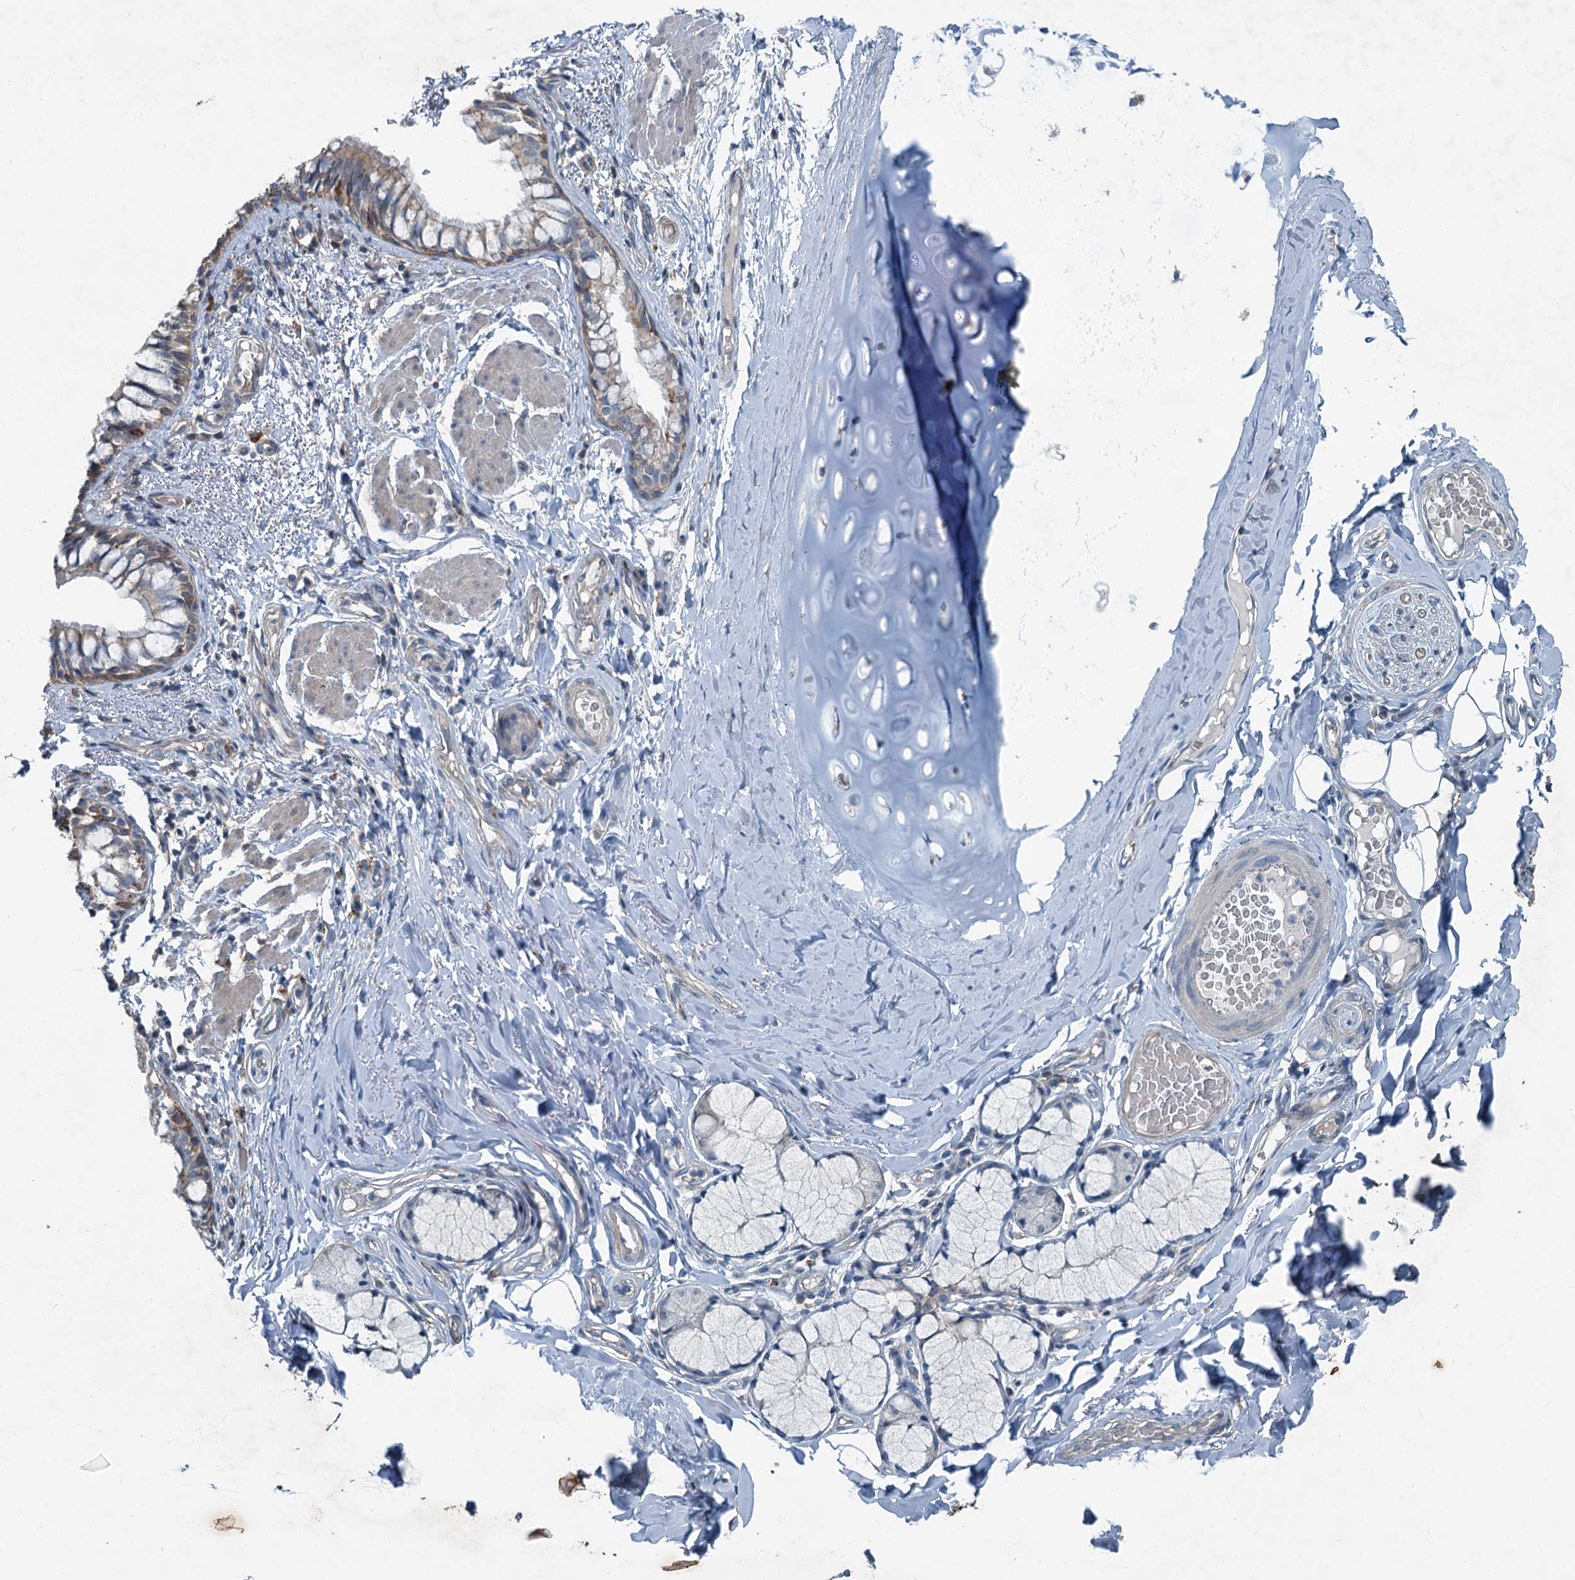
{"staining": {"intensity": "moderate", "quantity": "25%-75%", "location": "cytoplasmic/membranous"}, "tissue": "bronchus", "cell_type": "Respiratory epithelial cells", "image_type": "normal", "snomed": [{"axis": "morphology", "description": "Normal tissue, NOS"}, {"axis": "topography", "description": "Cartilage tissue"}, {"axis": "topography", "description": "Bronchus"}], "caption": "Normal bronchus exhibits moderate cytoplasmic/membranous positivity in about 25%-75% of respiratory epithelial cells, visualized by immunohistochemistry. Using DAB (3,3'-diaminobenzidine) (brown) and hematoxylin (blue) stains, captured at high magnification using brightfield microscopy.", "gene": "AXL", "patient": {"sex": "female", "age": 36}}